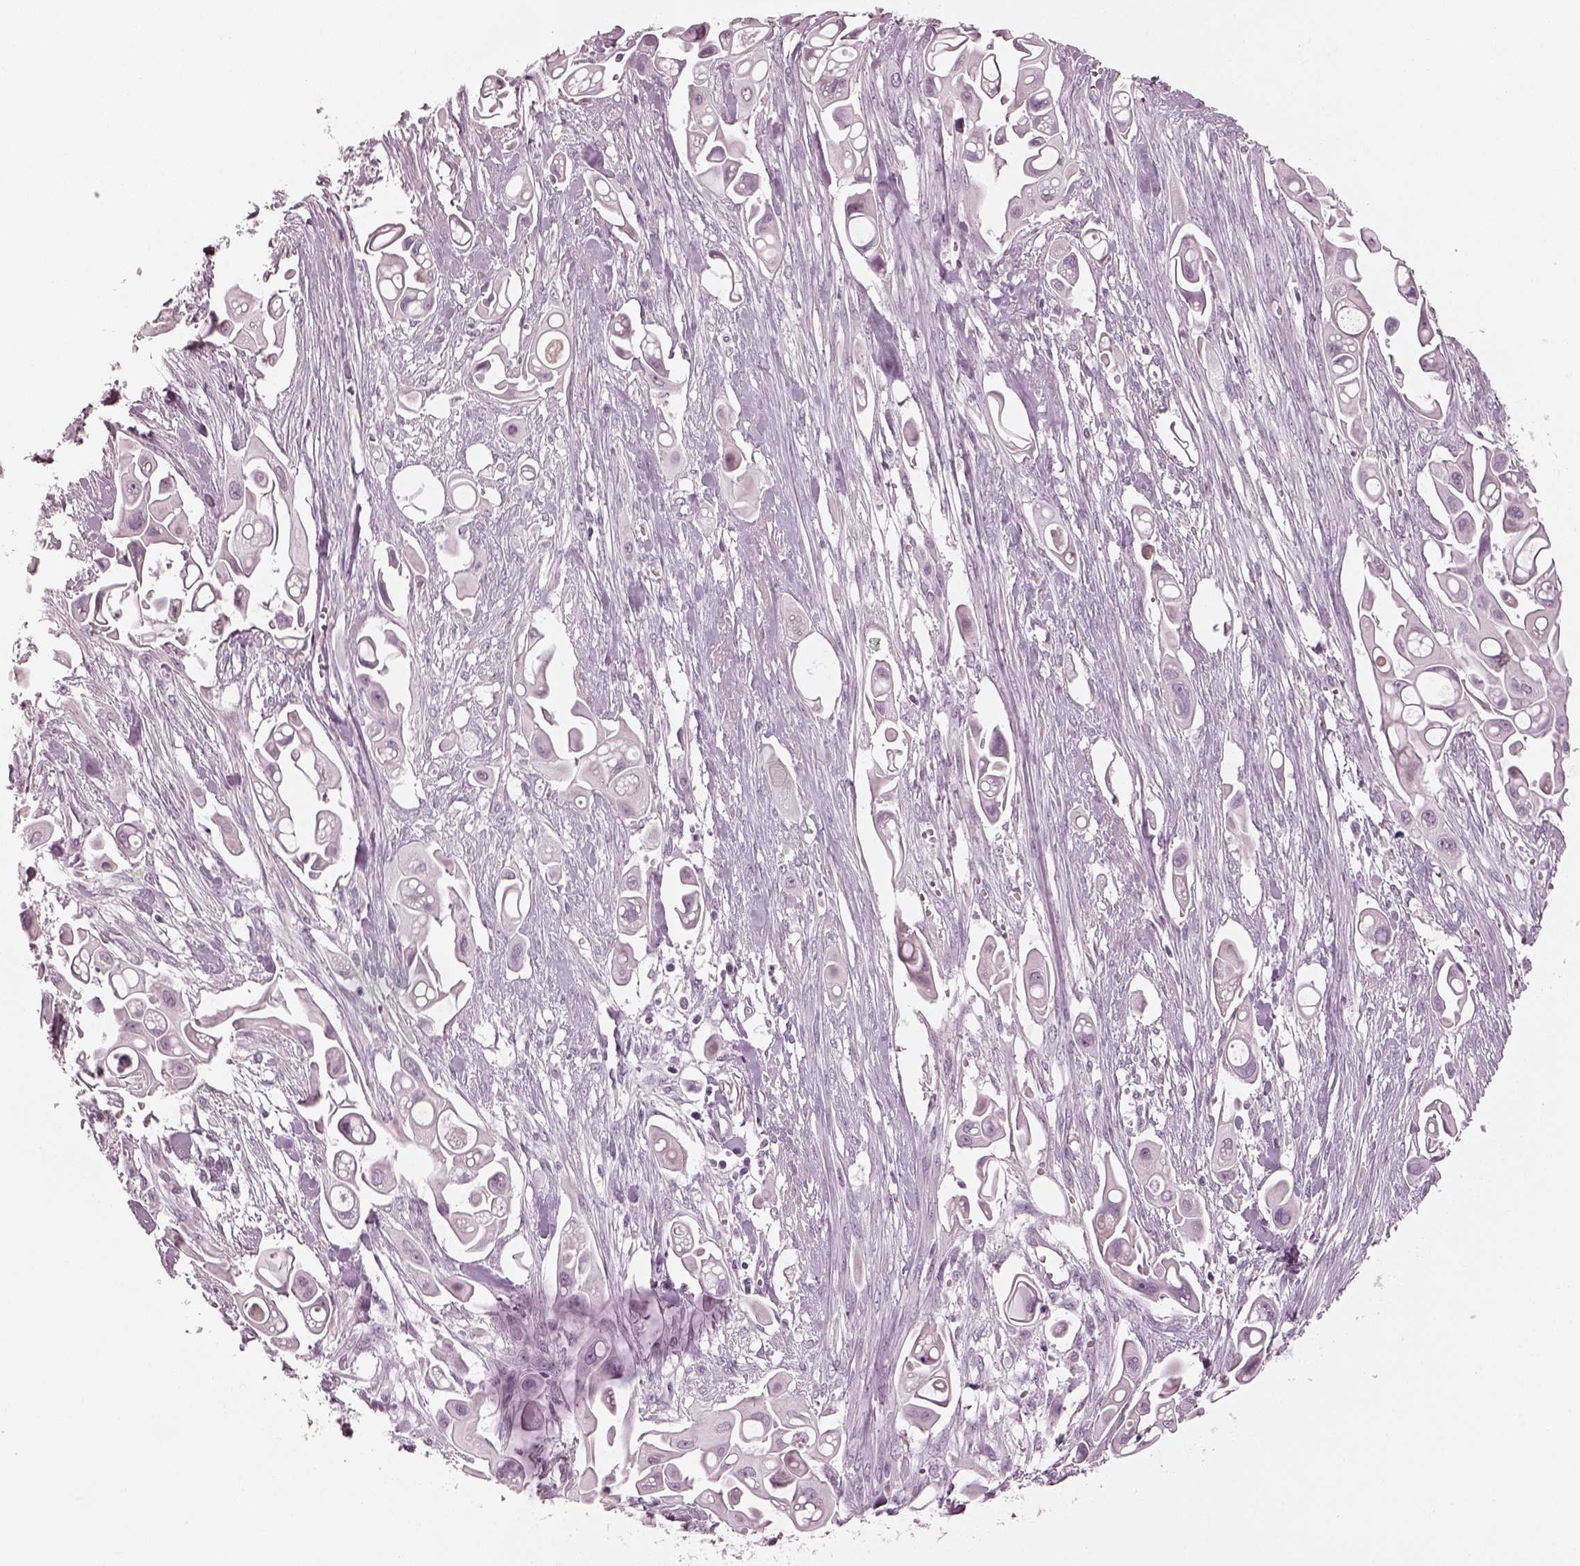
{"staining": {"intensity": "negative", "quantity": "none", "location": "none"}, "tissue": "pancreatic cancer", "cell_type": "Tumor cells", "image_type": "cancer", "snomed": [{"axis": "morphology", "description": "Adenocarcinoma, NOS"}, {"axis": "topography", "description": "Pancreas"}], "caption": "Pancreatic cancer stained for a protein using immunohistochemistry exhibits no staining tumor cells.", "gene": "SPATA6L", "patient": {"sex": "male", "age": 50}}